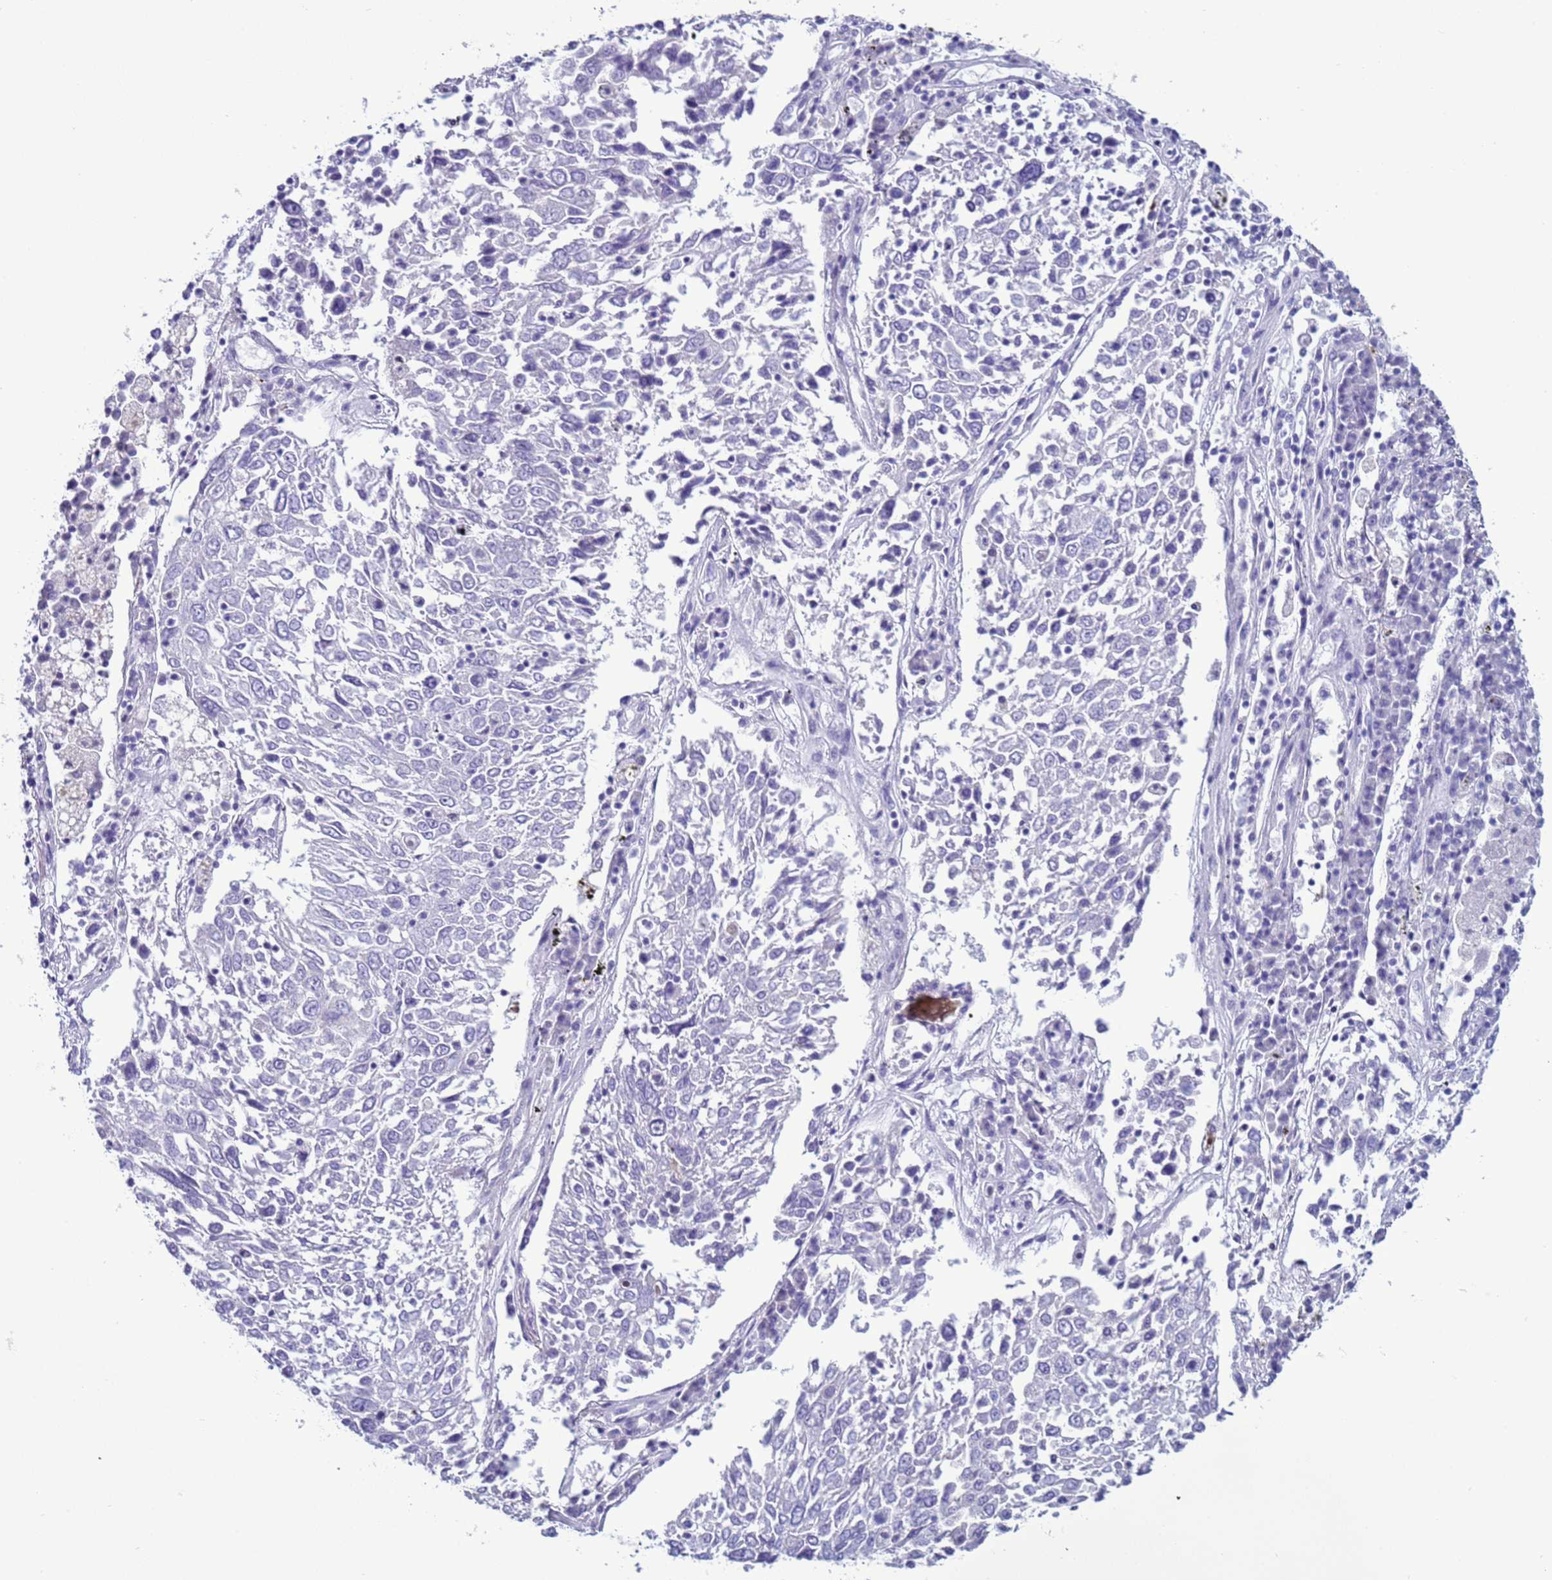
{"staining": {"intensity": "negative", "quantity": "none", "location": "none"}, "tissue": "lung cancer", "cell_type": "Tumor cells", "image_type": "cancer", "snomed": [{"axis": "morphology", "description": "Squamous cell carcinoma, NOS"}, {"axis": "topography", "description": "Lung"}], "caption": "The immunohistochemistry photomicrograph has no significant positivity in tumor cells of lung cancer tissue. Nuclei are stained in blue.", "gene": "CST4", "patient": {"sex": "male", "age": 65}}